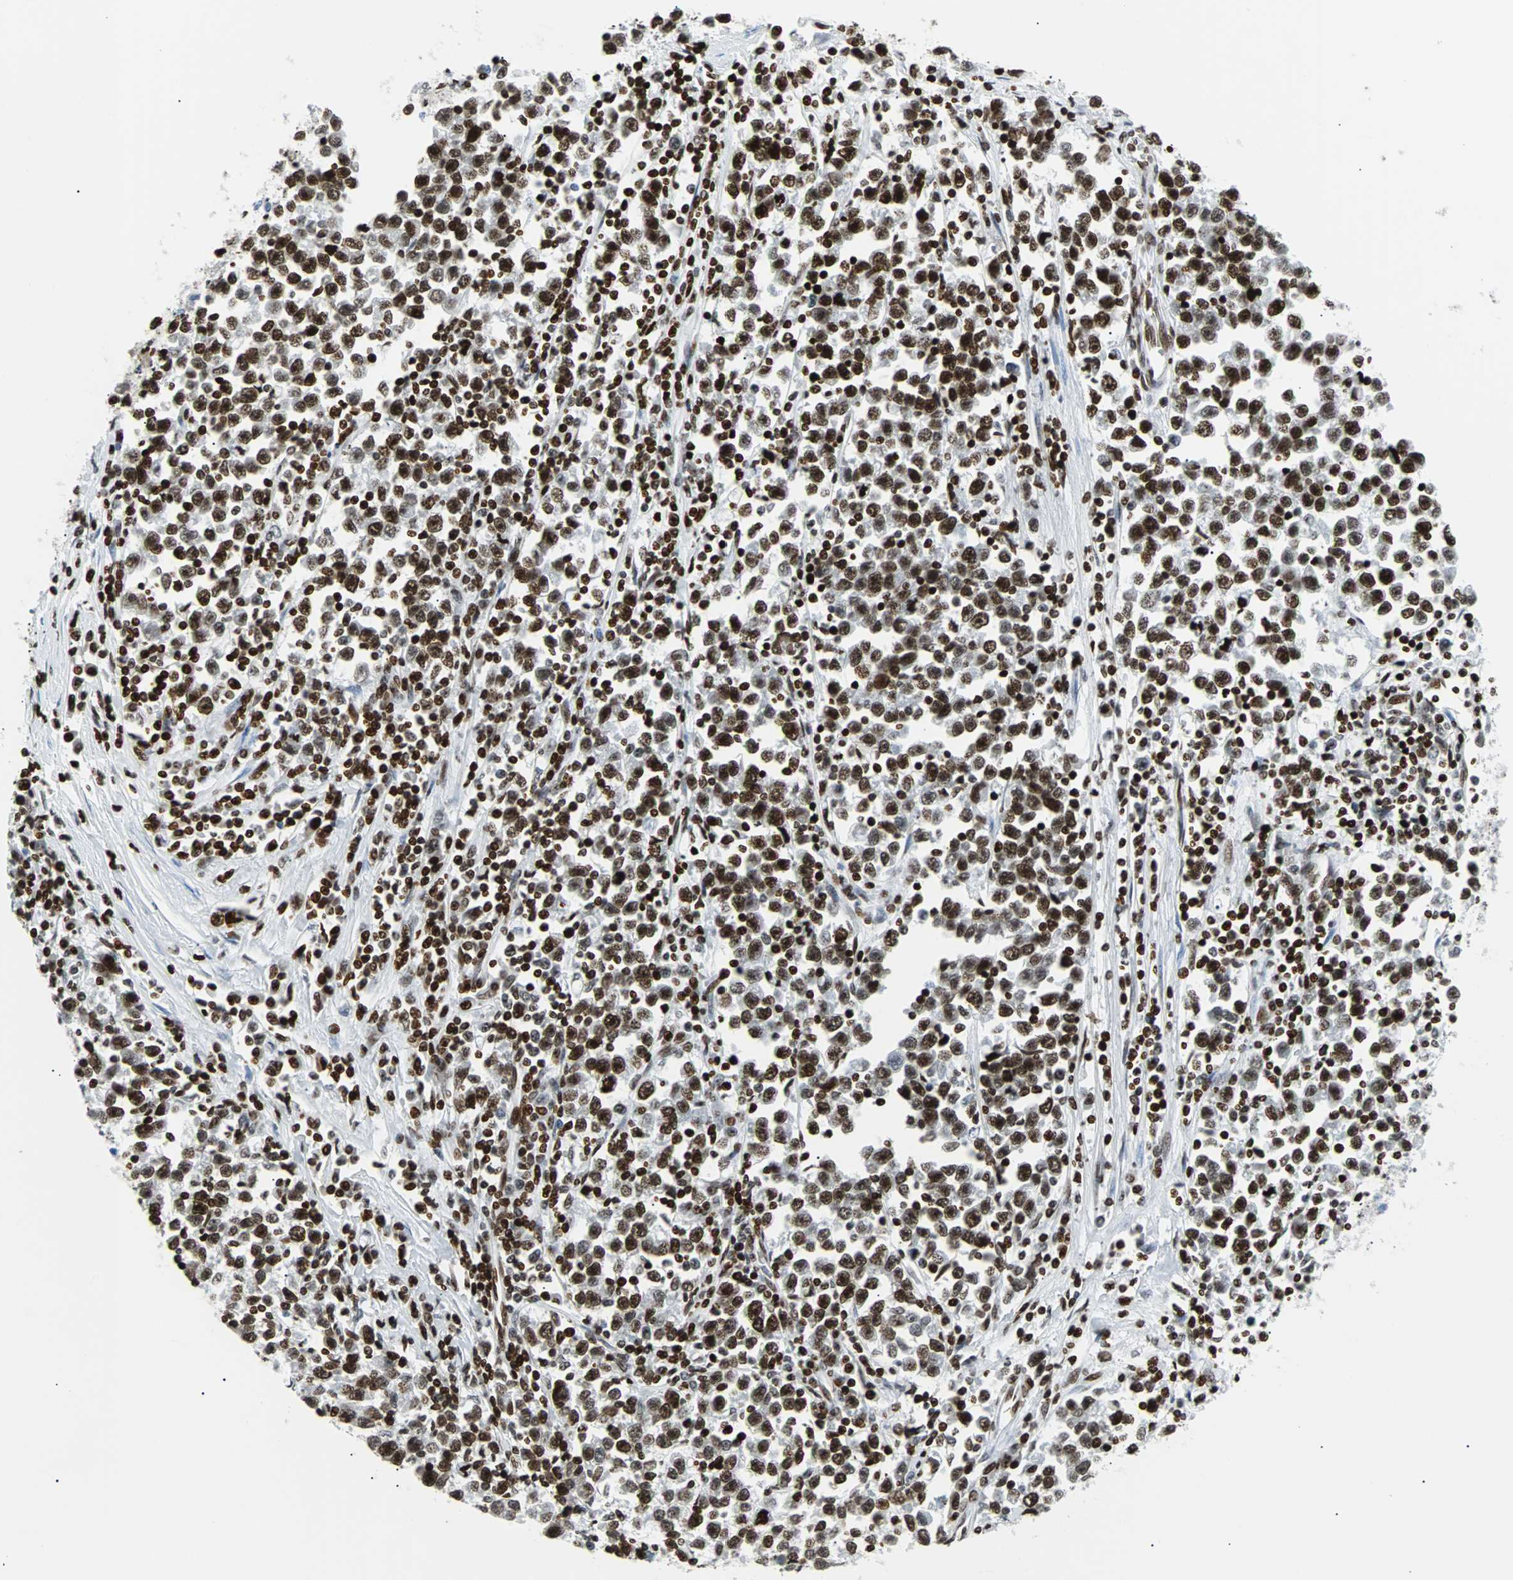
{"staining": {"intensity": "strong", "quantity": ">75%", "location": "nuclear"}, "tissue": "testis cancer", "cell_type": "Tumor cells", "image_type": "cancer", "snomed": [{"axis": "morphology", "description": "Seminoma, NOS"}, {"axis": "topography", "description": "Testis"}], "caption": "Protein expression analysis of testis cancer (seminoma) displays strong nuclear expression in approximately >75% of tumor cells.", "gene": "ZNF131", "patient": {"sex": "male", "age": 43}}